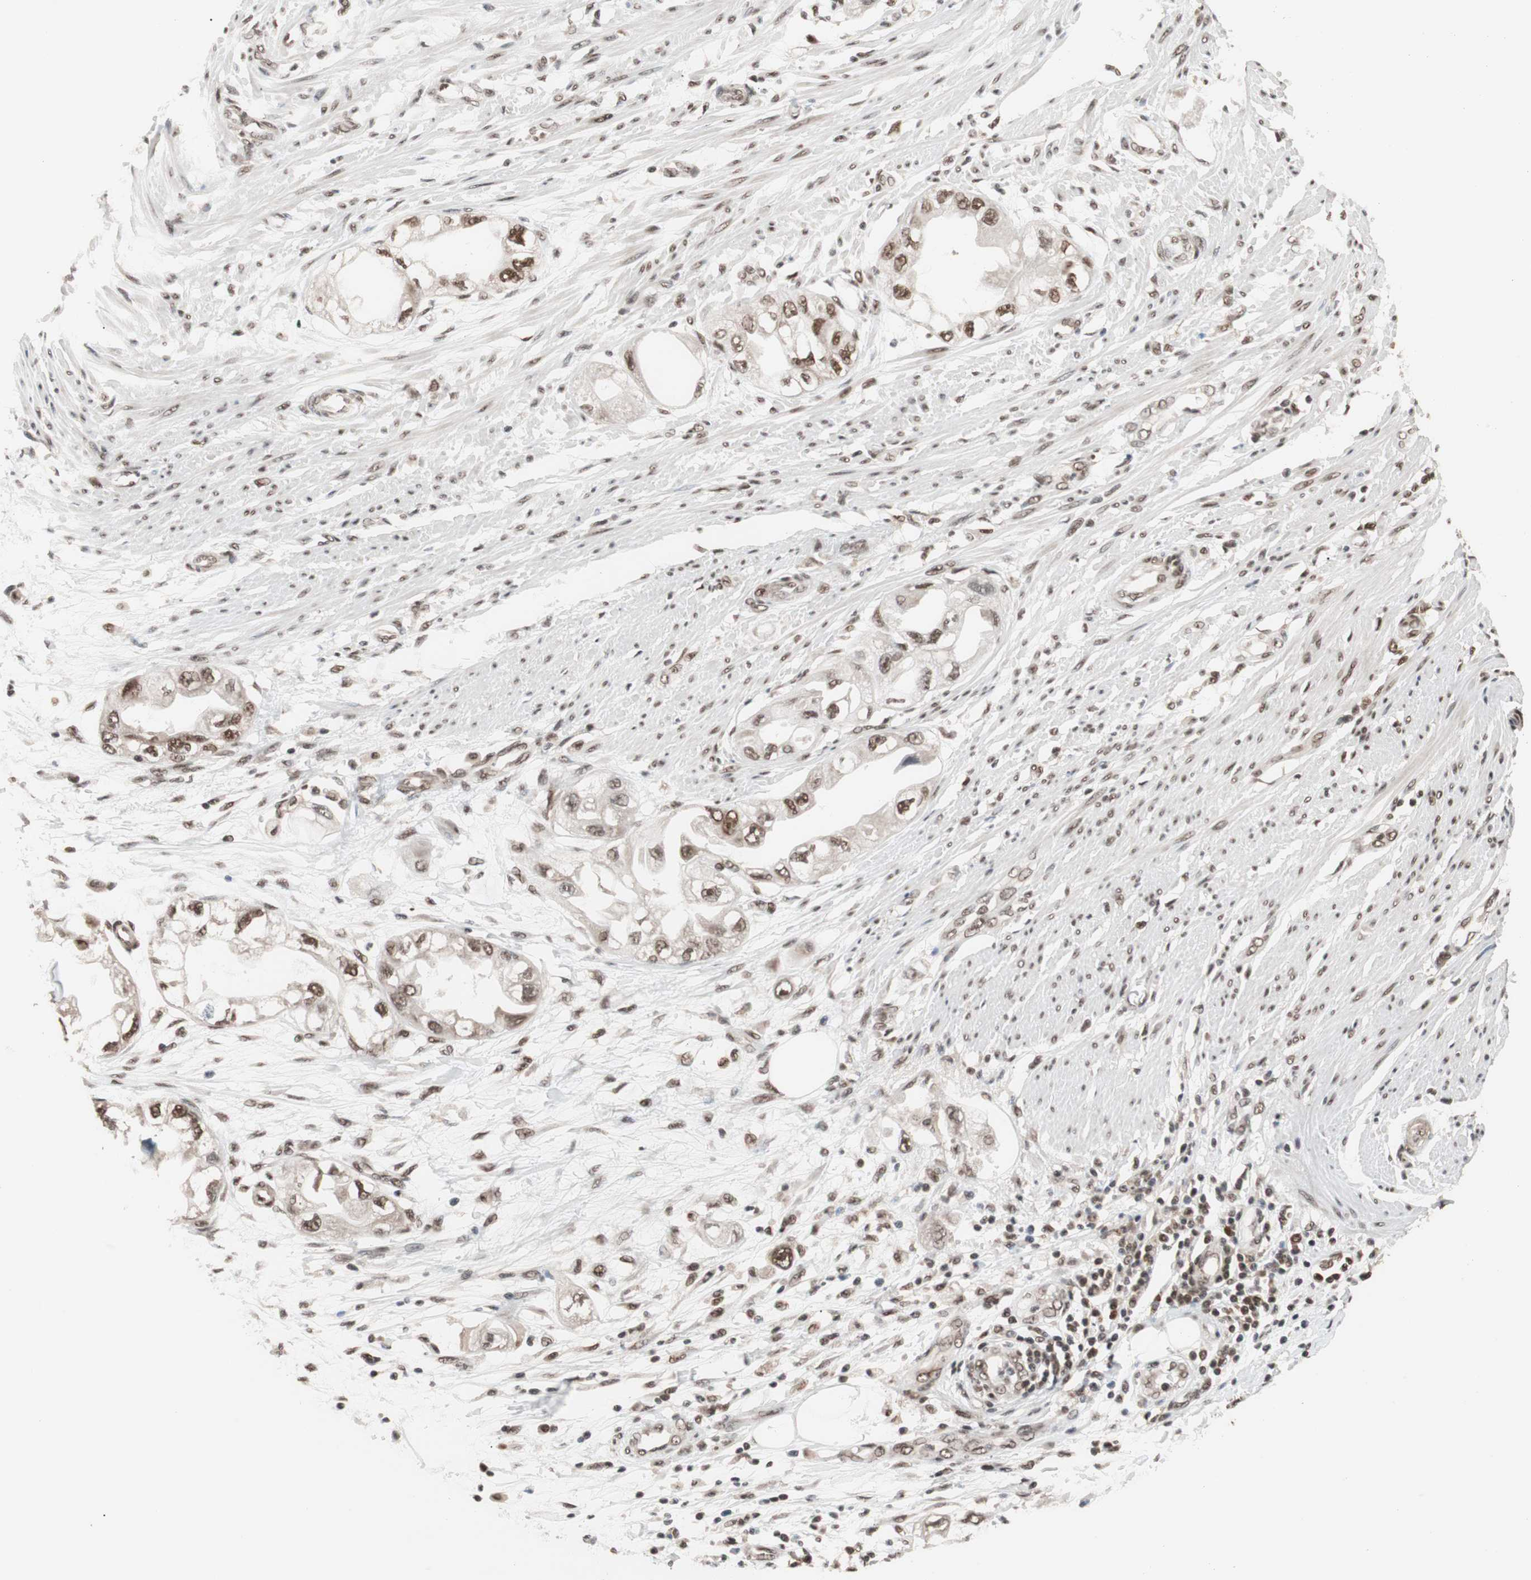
{"staining": {"intensity": "moderate", "quantity": ">75%", "location": "nuclear"}, "tissue": "endometrial cancer", "cell_type": "Tumor cells", "image_type": "cancer", "snomed": [{"axis": "morphology", "description": "Adenocarcinoma, NOS"}, {"axis": "topography", "description": "Endometrium"}], "caption": "Endometrial adenocarcinoma tissue shows moderate nuclear positivity in about >75% of tumor cells, visualized by immunohistochemistry.", "gene": "CHAMP1", "patient": {"sex": "female", "age": 67}}